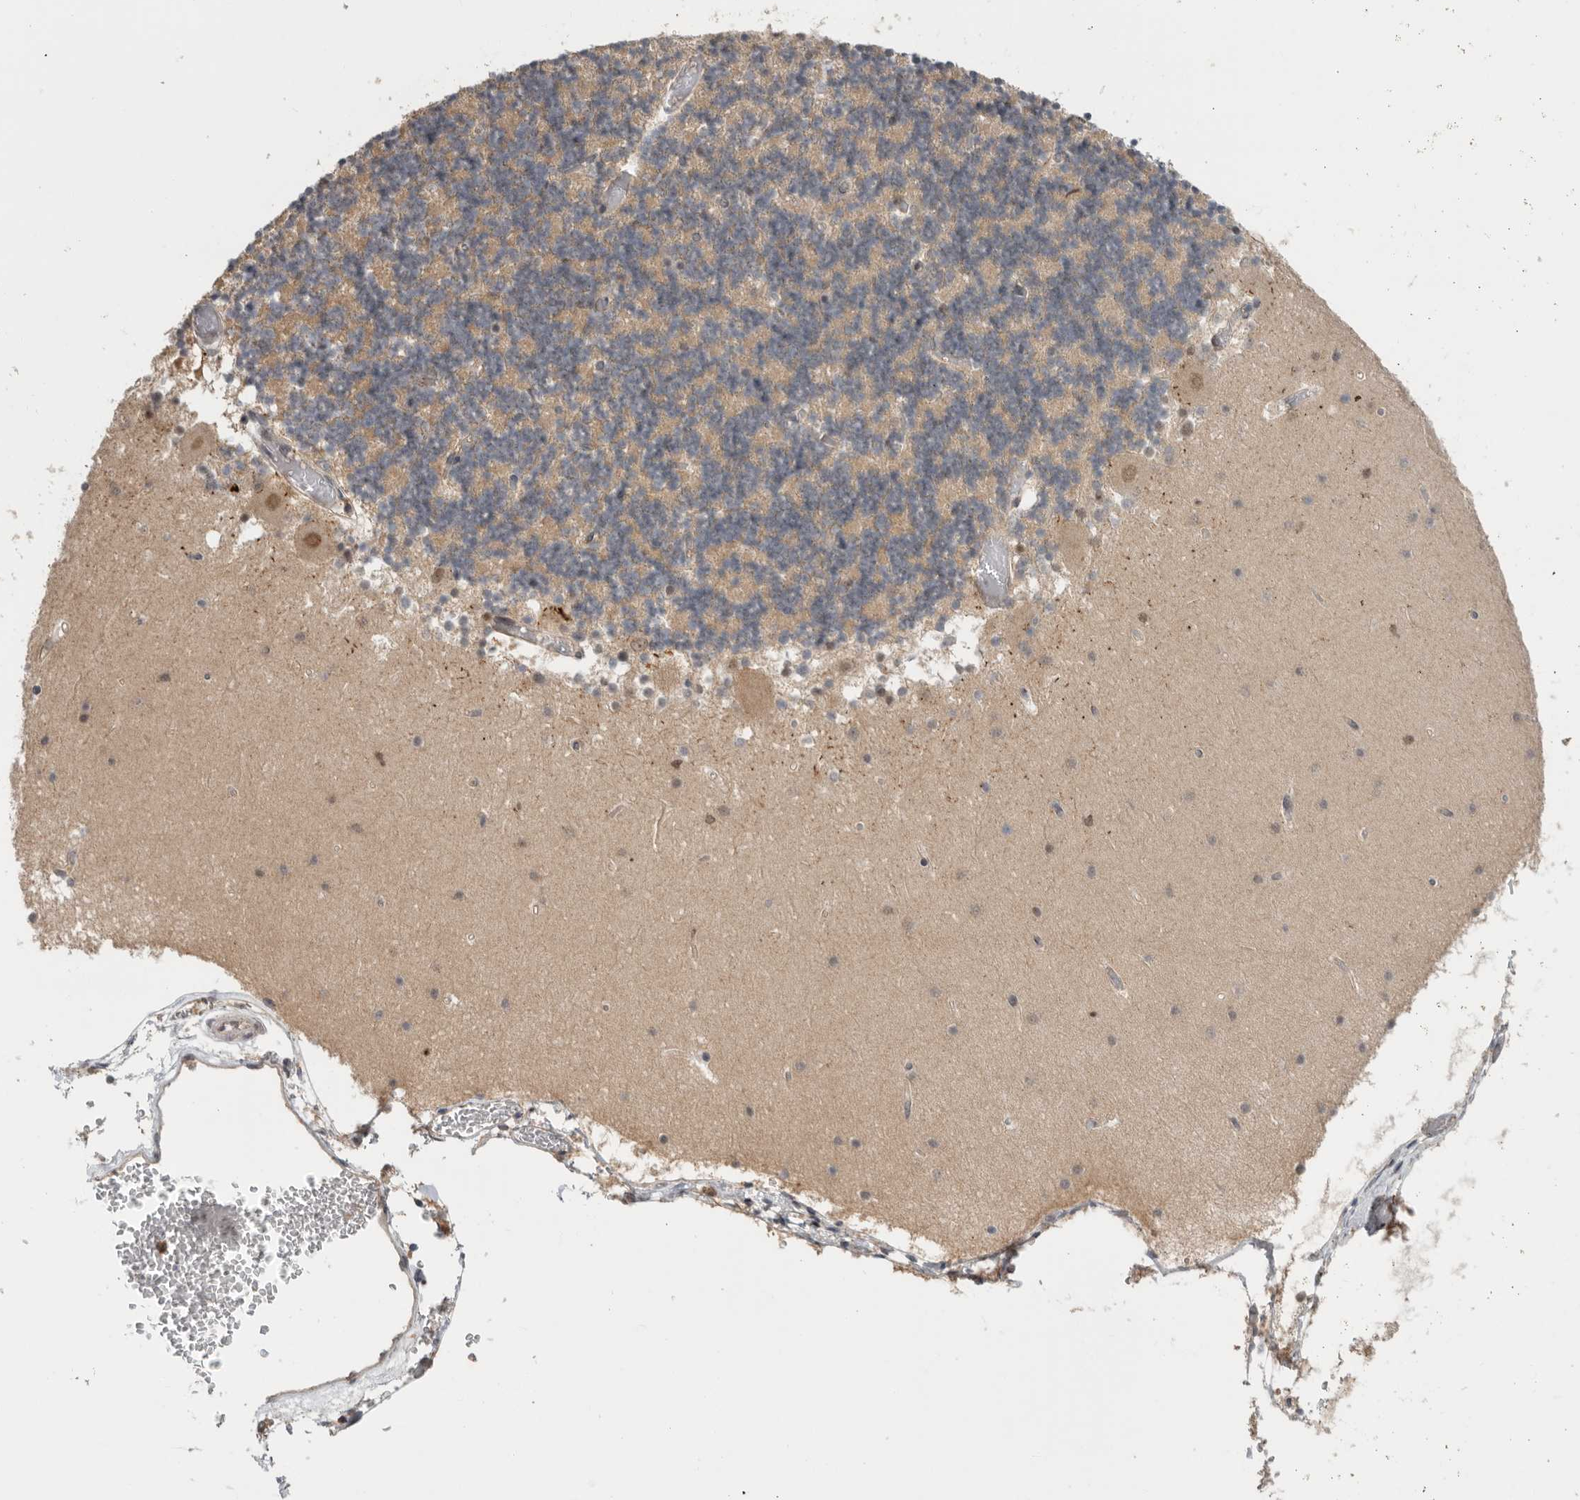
{"staining": {"intensity": "weak", "quantity": "25%-75%", "location": "cytoplasmic/membranous"}, "tissue": "cerebellum", "cell_type": "Cells in granular layer", "image_type": "normal", "snomed": [{"axis": "morphology", "description": "Normal tissue, NOS"}, {"axis": "topography", "description": "Cerebellum"}], "caption": "Immunohistochemistry histopathology image of unremarkable cerebellum stained for a protein (brown), which reveals low levels of weak cytoplasmic/membranous positivity in approximately 25%-75% of cells in granular layer.", "gene": "KLK5", "patient": {"sex": "female", "age": 28}}